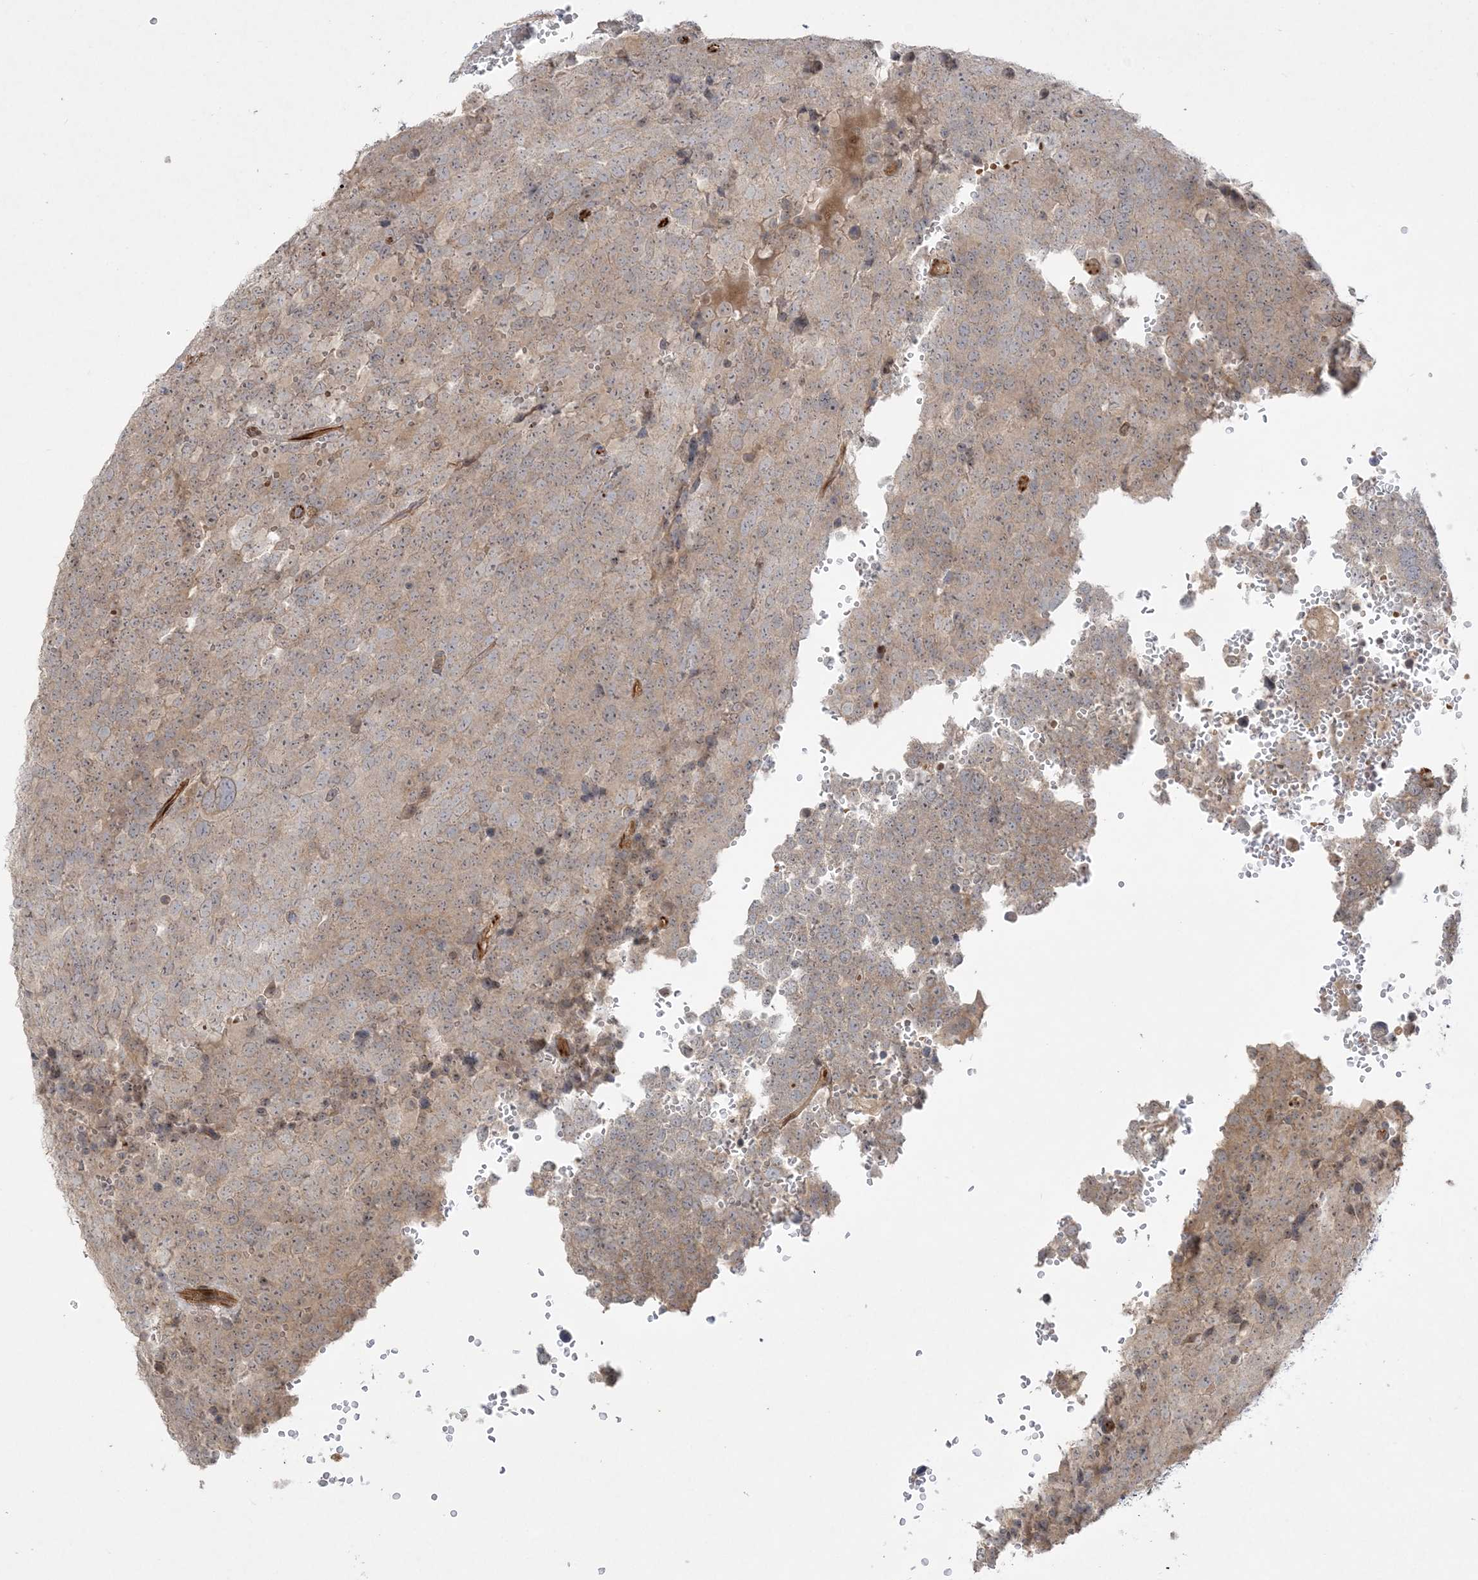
{"staining": {"intensity": "weak", "quantity": ">75%", "location": "cytoplasmic/membranous"}, "tissue": "testis cancer", "cell_type": "Tumor cells", "image_type": "cancer", "snomed": [{"axis": "morphology", "description": "Seminoma, NOS"}, {"axis": "topography", "description": "Testis"}], "caption": "Weak cytoplasmic/membranous protein staining is identified in approximately >75% of tumor cells in testis cancer (seminoma).", "gene": "INPP1", "patient": {"sex": "male", "age": 71}}